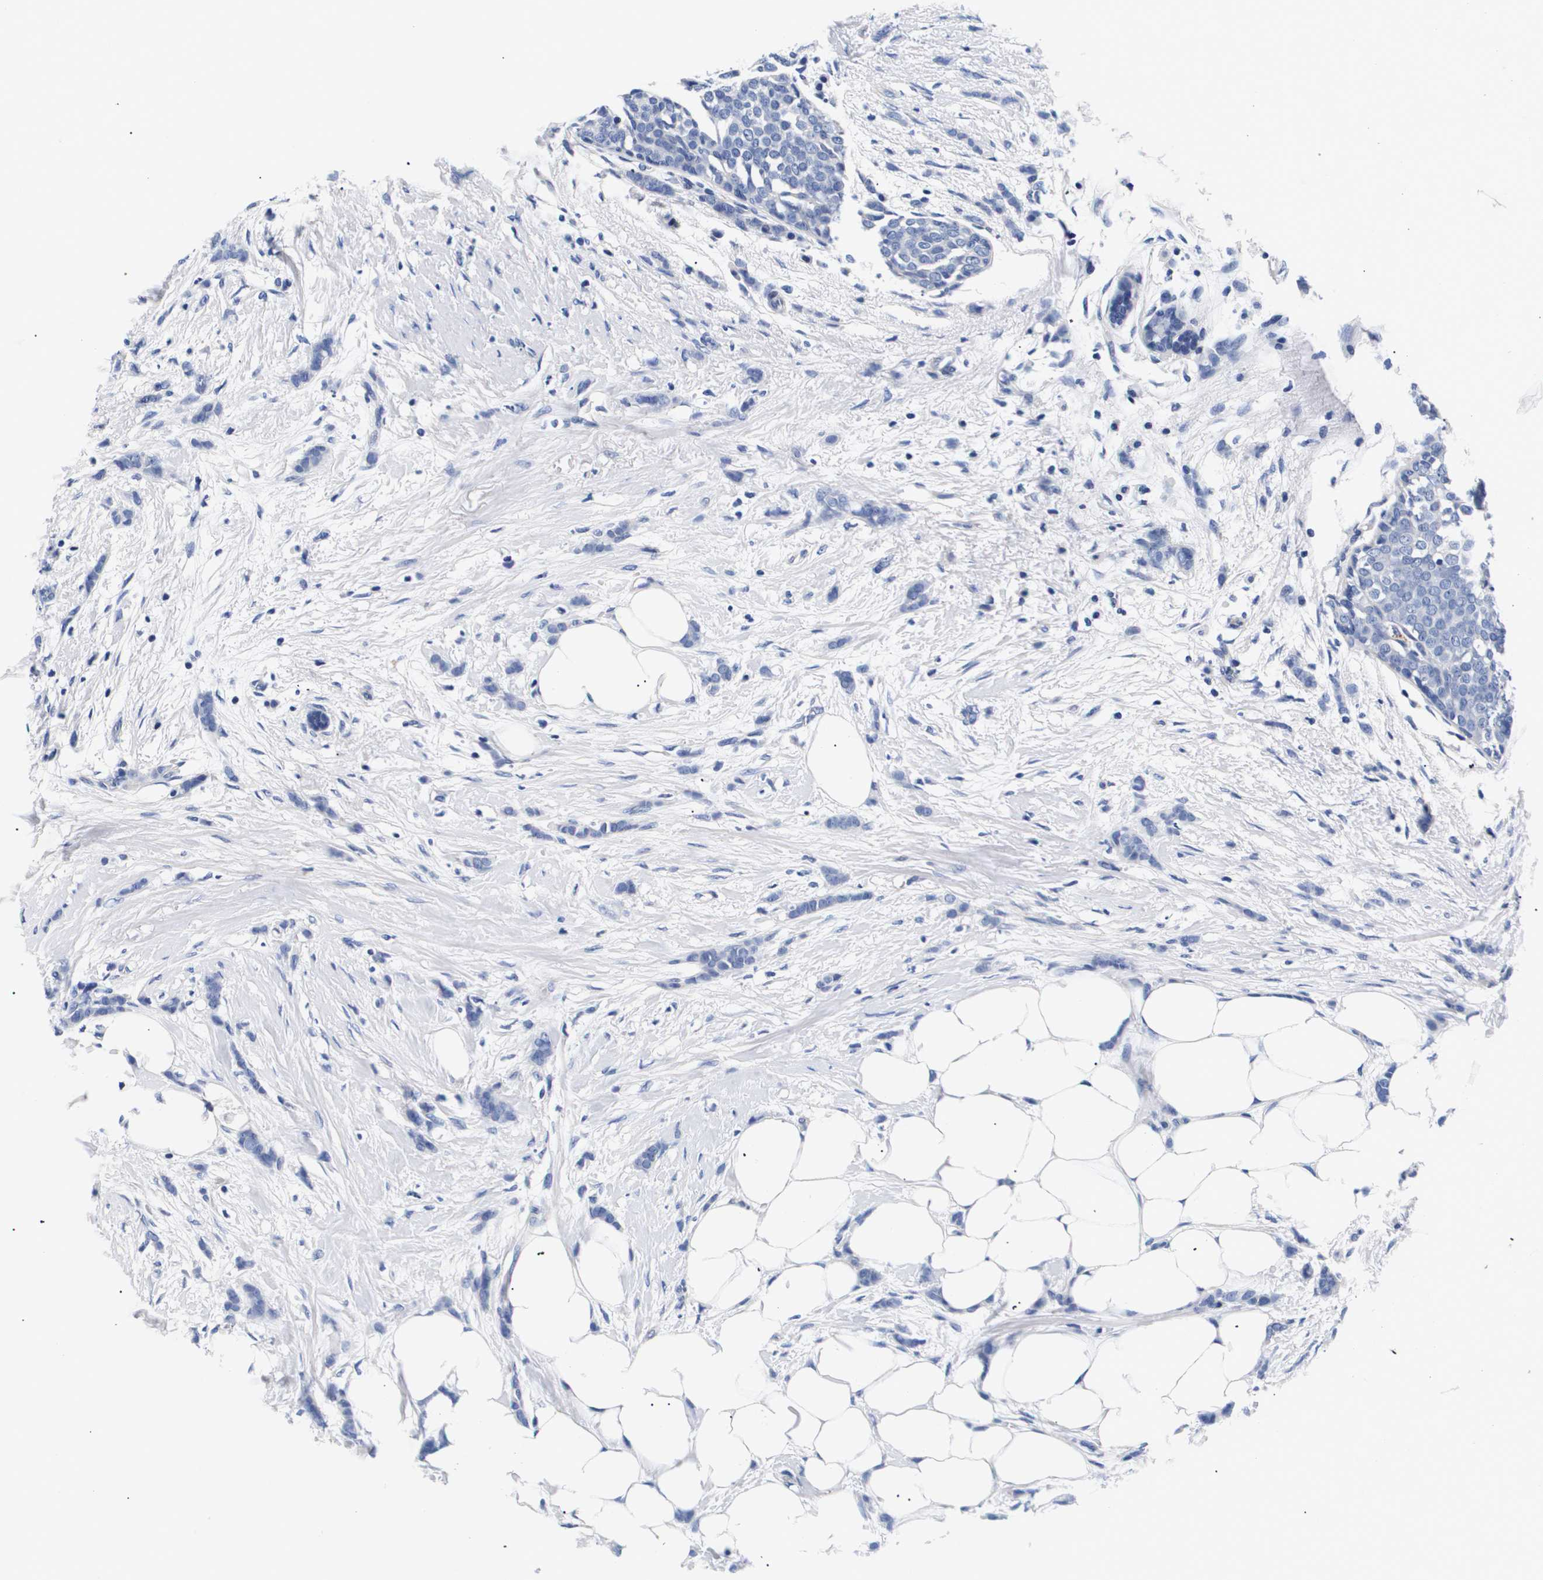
{"staining": {"intensity": "negative", "quantity": "none", "location": "none"}, "tissue": "breast cancer", "cell_type": "Tumor cells", "image_type": "cancer", "snomed": [{"axis": "morphology", "description": "Lobular carcinoma, in situ"}, {"axis": "morphology", "description": "Lobular carcinoma"}, {"axis": "topography", "description": "Breast"}], "caption": "Immunohistochemistry (IHC) of breast cancer (lobular carcinoma) shows no expression in tumor cells.", "gene": "ATP6V0A4", "patient": {"sex": "female", "age": 41}}